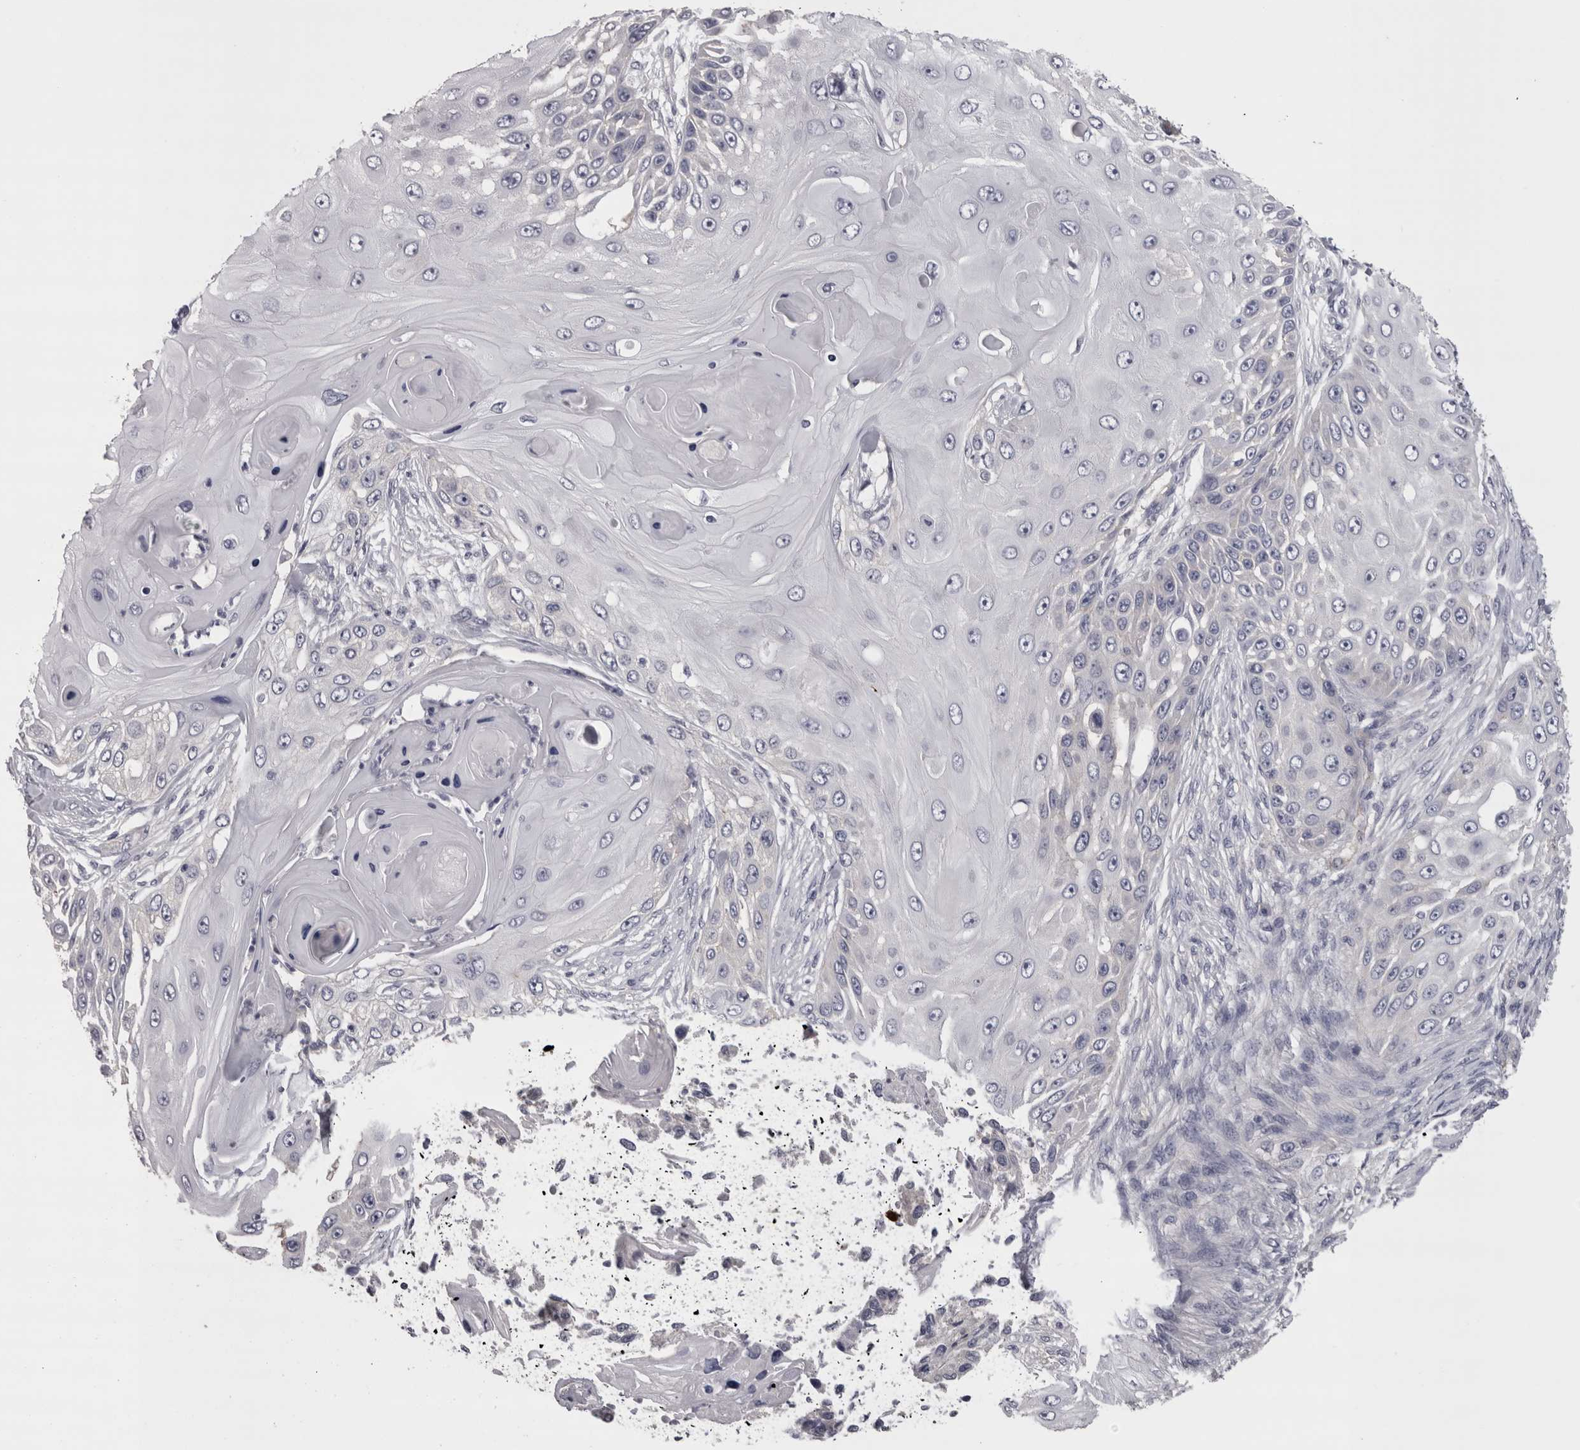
{"staining": {"intensity": "negative", "quantity": "none", "location": "none"}, "tissue": "skin cancer", "cell_type": "Tumor cells", "image_type": "cancer", "snomed": [{"axis": "morphology", "description": "Squamous cell carcinoma, NOS"}, {"axis": "topography", "description": "Skin"}], "caption": "High magnification brightfield microscopy of skin squamous cell carcinoma stained with DAB (brown) and counterstained with hematoxylin (blue): tumor cells show no significant expression. The staining is performed using DAB brown chromogen with nuclei counter-stained in using hematoxylin.", "gene": "LYZL6", "patient": {"sex": "female", "age": 44}}